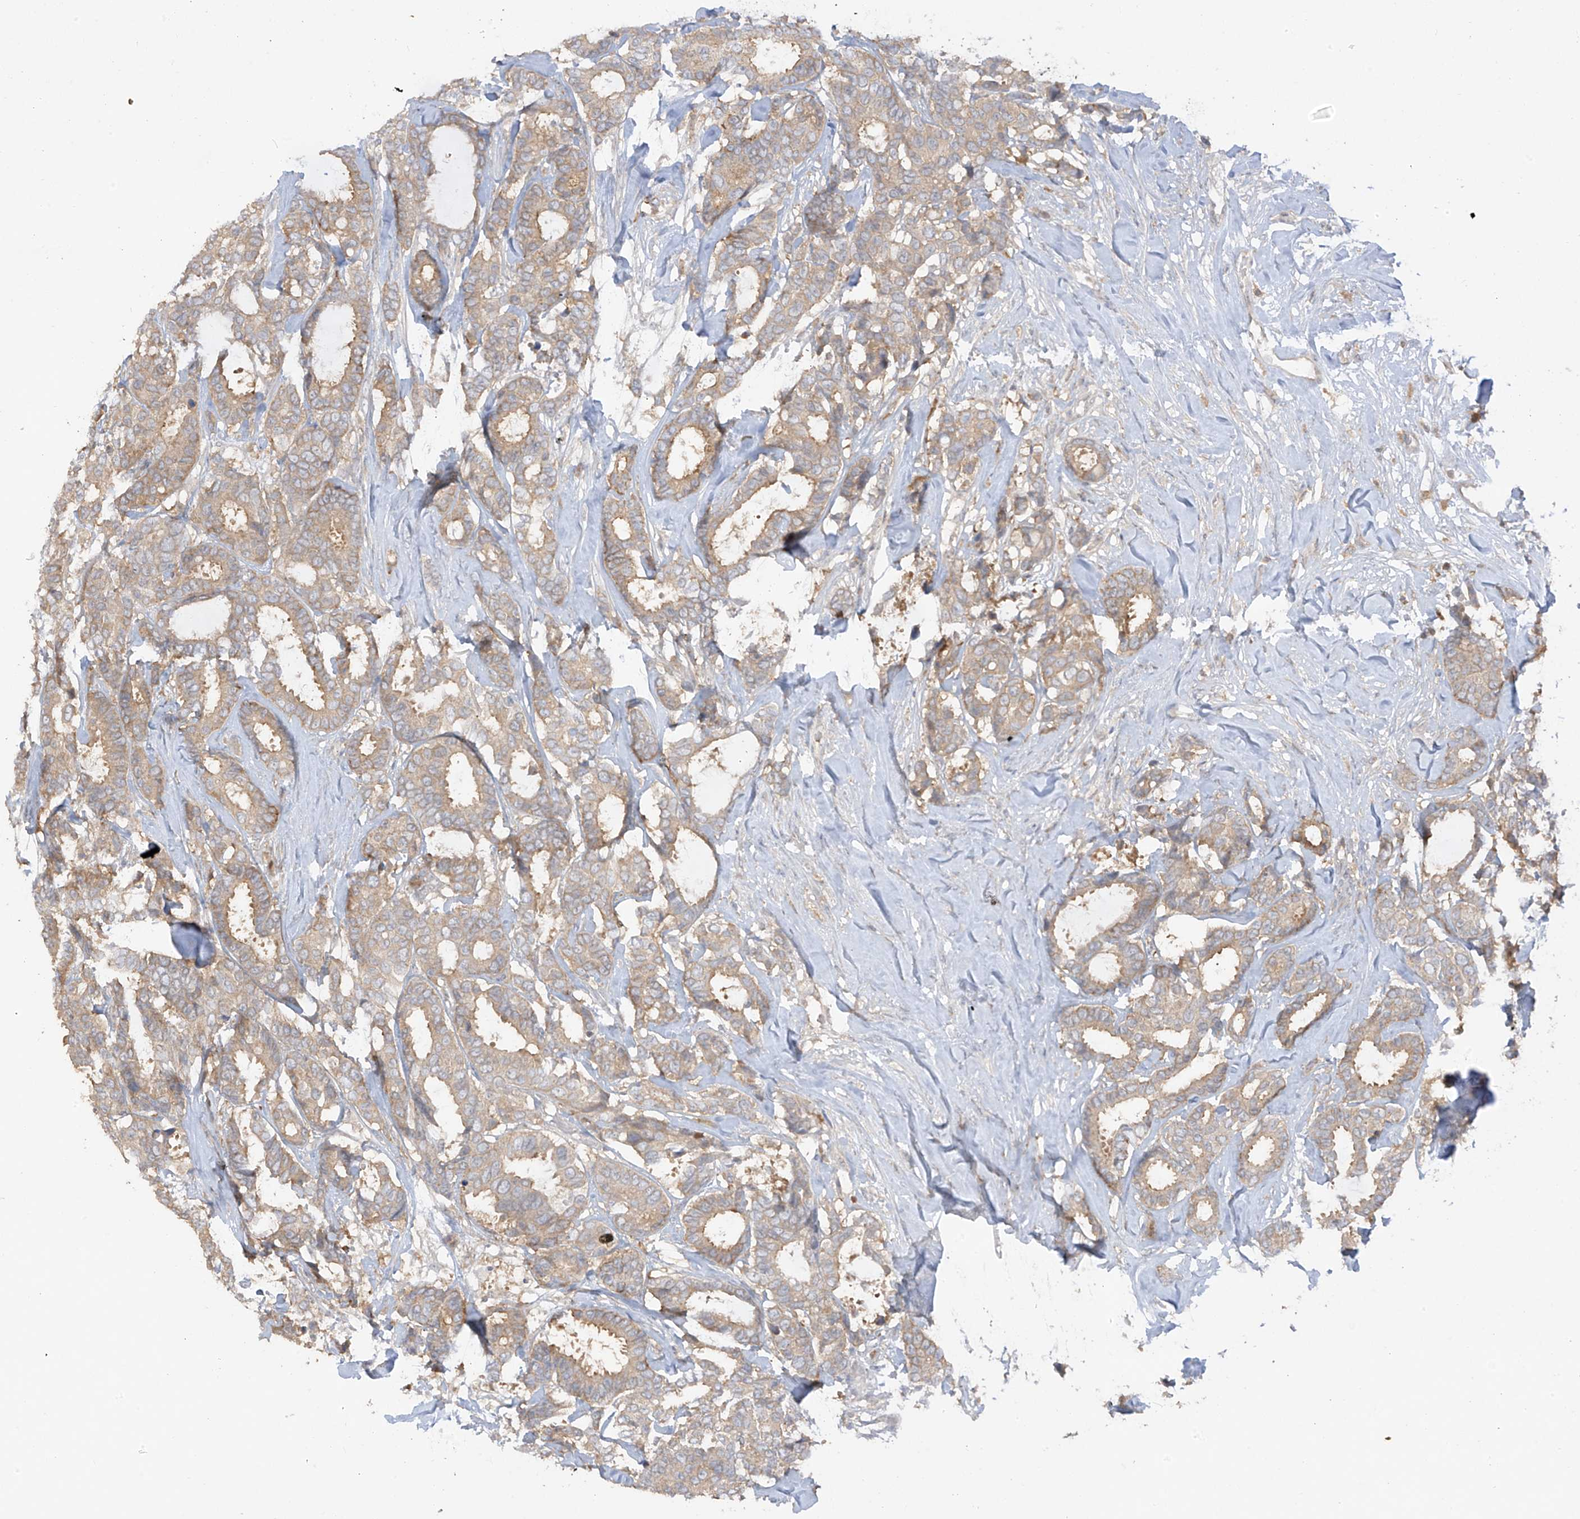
{"staining": {"intensity": "weak", "quantity": ">75%", "location": "cytoplasmic/membranous"}, "tissue": "breast cancer", "cell_type": "Tumor cells", "image_type": "cancer", "snomed": [{"axis": "morphology", "description": "Duct carcinoma"}, {"axis": "topography", "description": "Breast"}], "caption": "Immunohistochemistry (IHC) of breast cancer (infiltrating ductal carcinoma) shows low levels of weak cytoplasmic/membranous staining in about >75% of tumor cells.", "gene": "ANGEL2", "patient": {"sex": "female", "age": 87}}